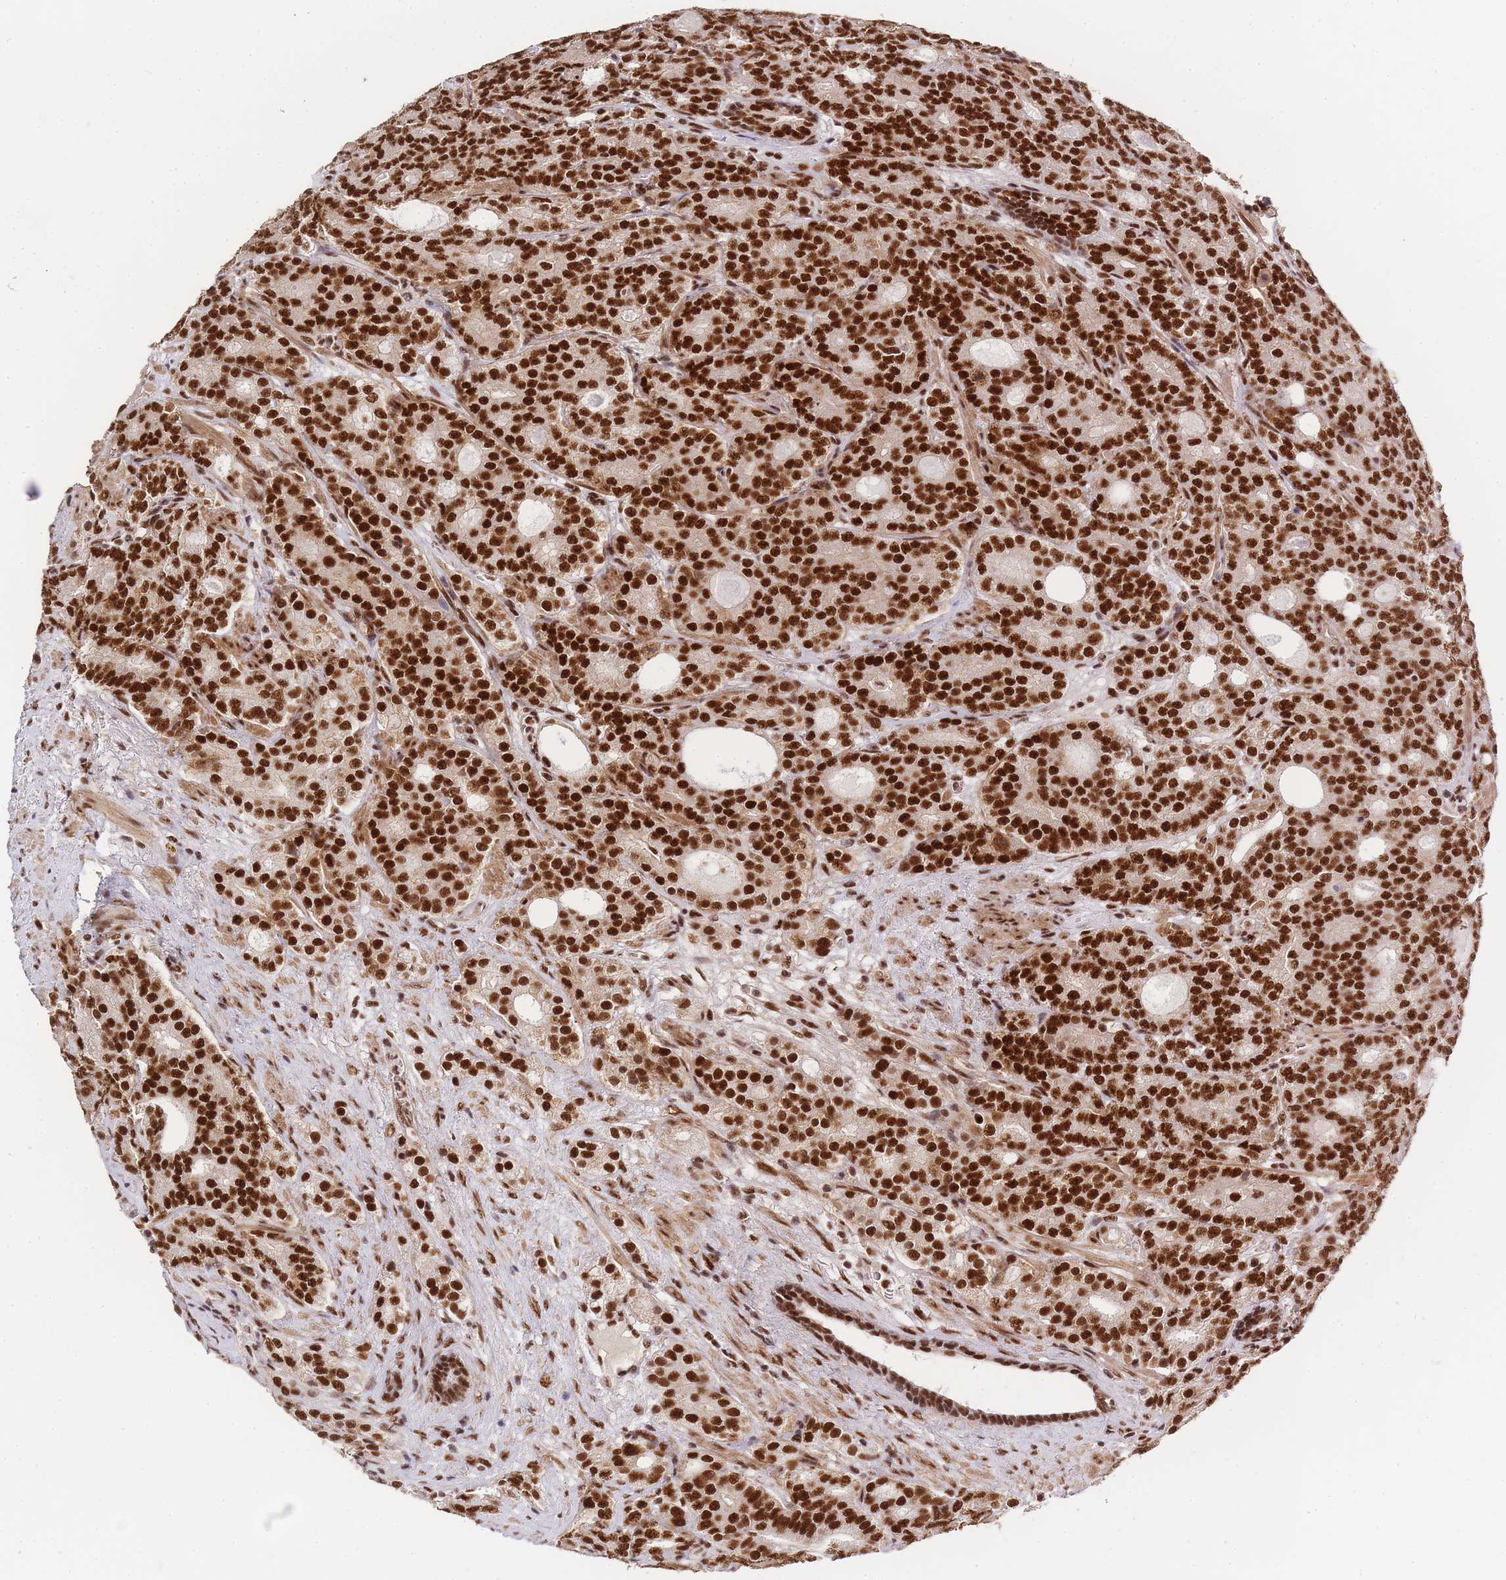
{"staining": {"intensity": "strong", "quantity": ">75%", "location": "nuclear"}, "tissue": "prostate cancer", "cell_type": "Tumor cells", "image_type": "cancer", "snomed": [{"axis": "morphology", "description": "Adenocarcinoma, High grade"}, {"axis": "topography", "description": "Prostate"}], "caption": "Immunohistochemical staining of high-grade adenocarcinoma (prostate) shows high levels of strong nuclear positivity in approximately >75% of tumor cells. The staining was performed using DAB (3,3'-diaminobenzidine), with brown indicating positive protein expression. Nuclei are stained blue with hematoxylin.", "gene": "PRKDC", "patient": {"sex": "male", "age": 64}}